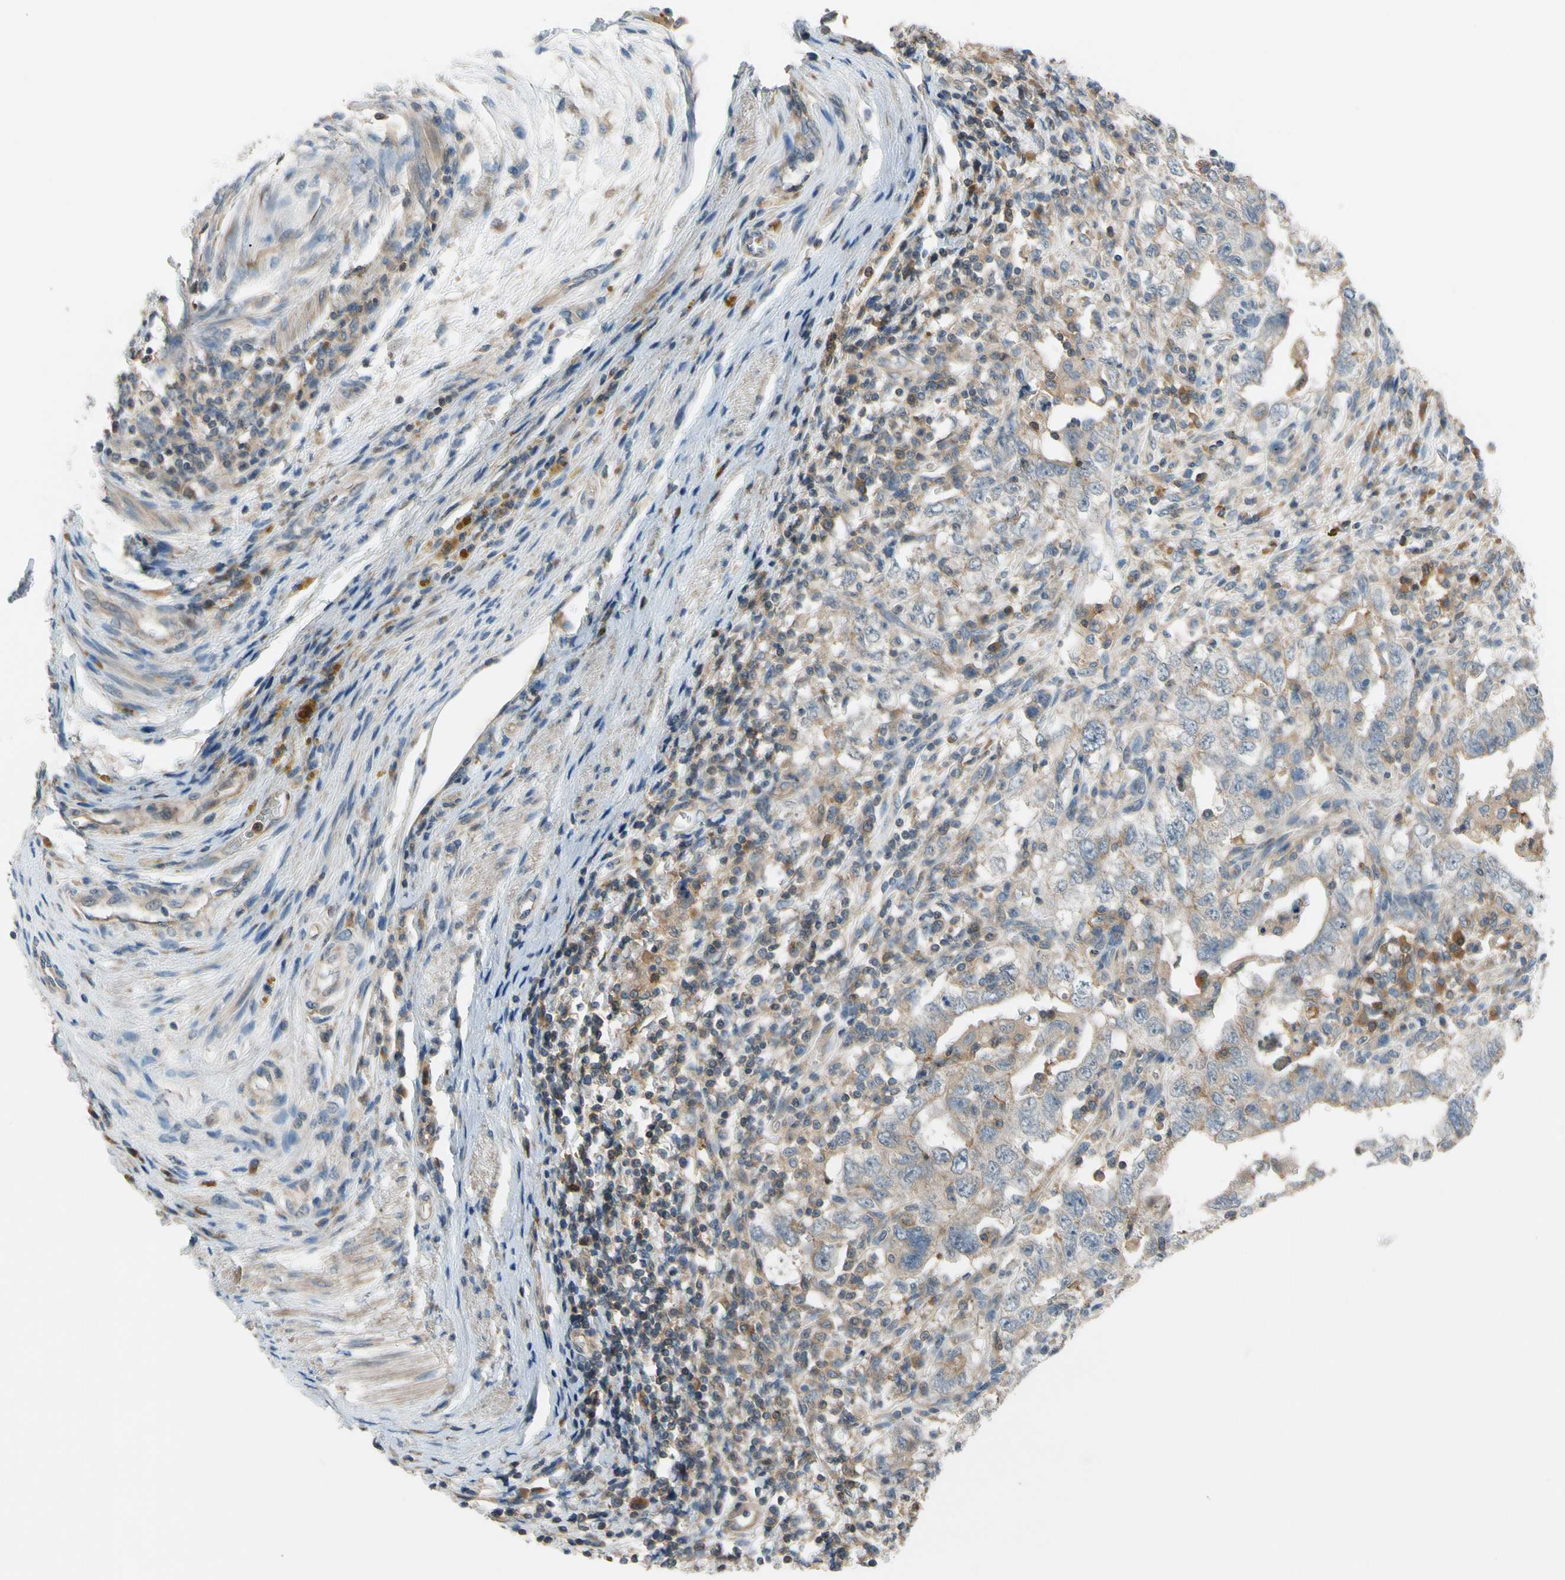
{"staining": {"intensity": "weak", "quantity": "25%-75%", "location": "cytoplasmic/membranous"}, "tissue": "testis cancer", "cell_type": "Tumor cells", "image_type": "cancer", "snomed": [{"axis": "morphology", "description": "Carcinoma, Embryonal, NOS"}, {"axis": "topography", "description": "Testis"}], "caption": "The immunohistochemical stain highlights weak cytoplasmic/membranous positivity in tumor cells of testis embryonal carcinoma tissue. The staining was performed using DAB, with brown indicating positive protein expression. Nuclei are stained blue with hematoxylin.", "gene": "MST1R", "patient": {"sex": "male", "age": 26}}